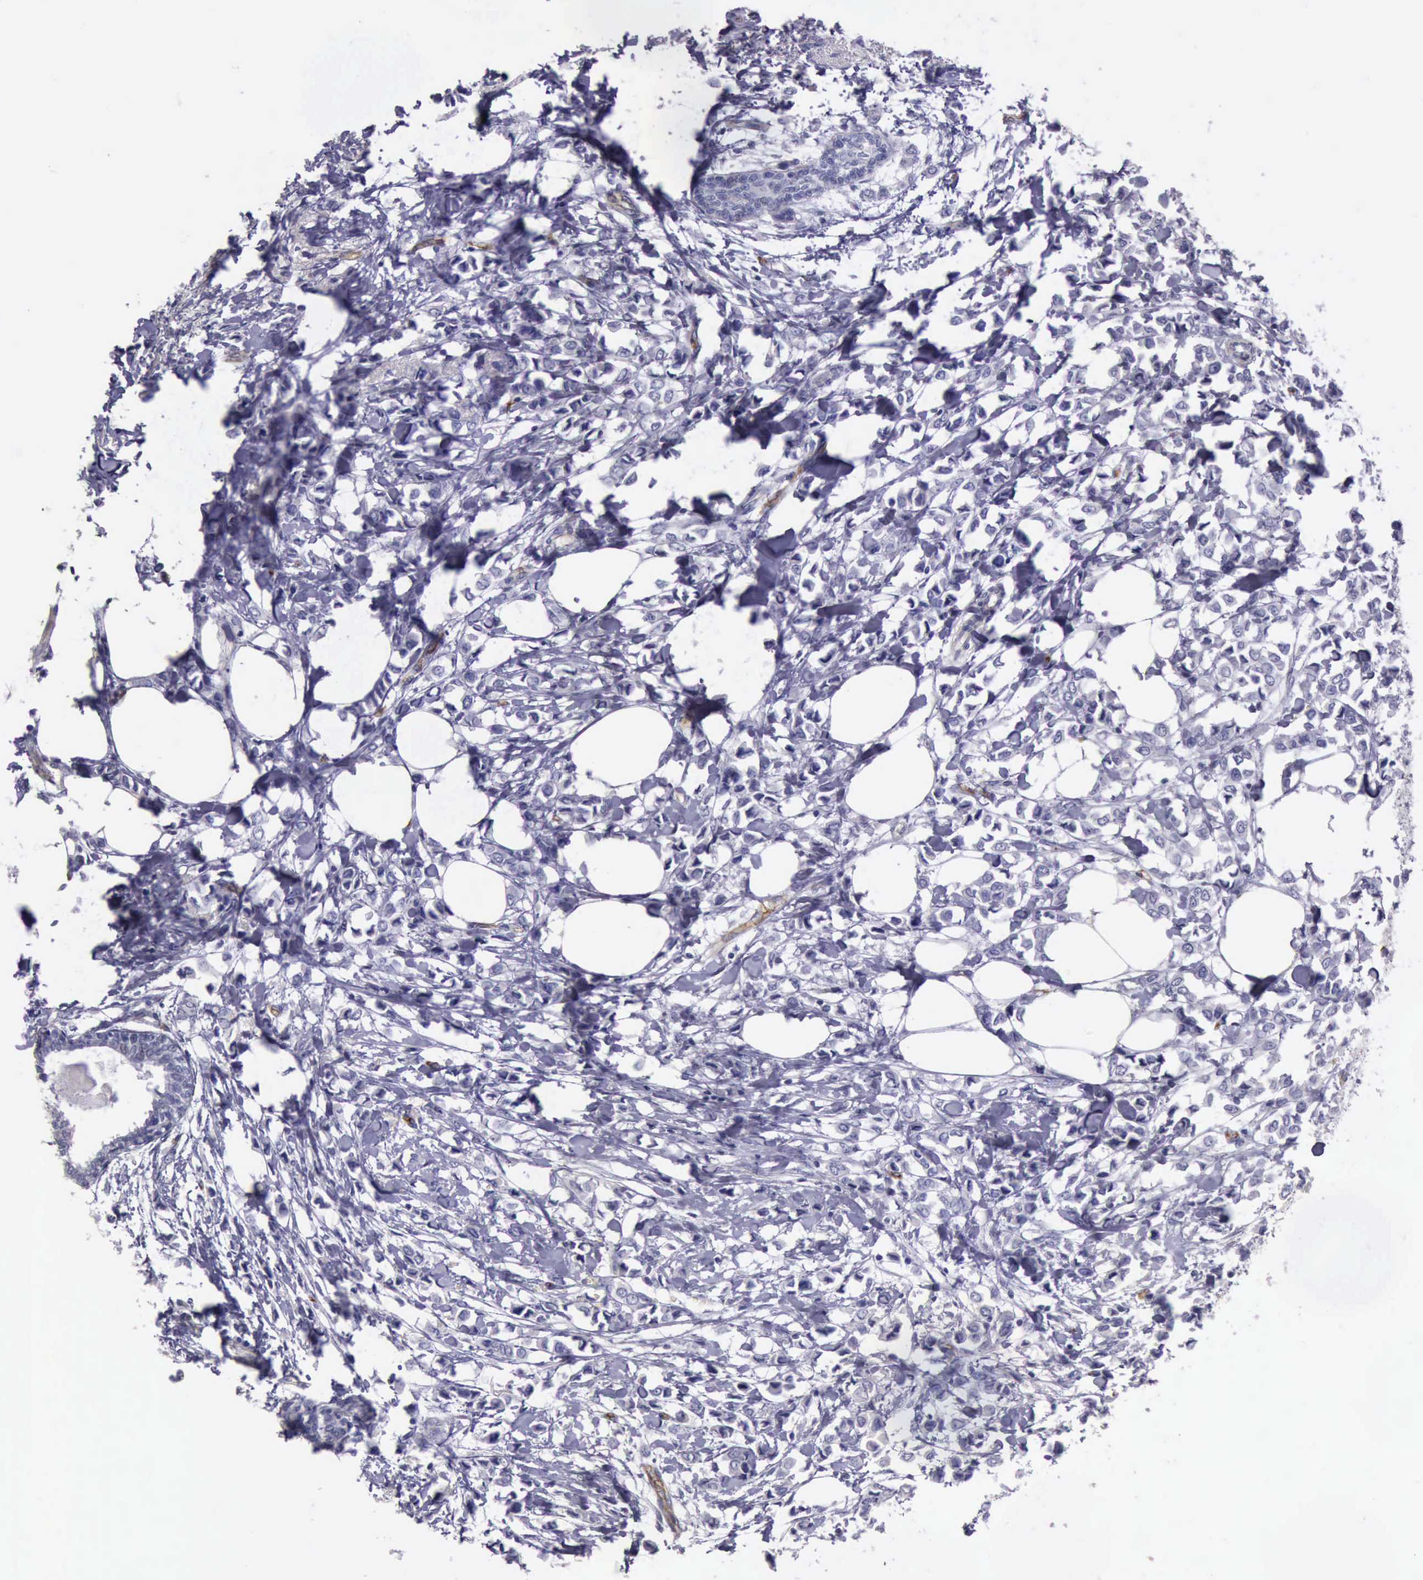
{"staining": {"intensity": "negative", "quantity": "none", "location": "none"}, "tissue": "breast cancer", "cell_type": "Tumor cells", "image_type": "cancer", "snomed": [{"axis": "morphology", "description": "Lobular carcinoma"}, {"axis": "topography", "description": "Breast"}], "caption": "Breast lobular carcinoma stained for a protein using immunohistochemistry shows no expression tumor cells.", "gene": "TCEANC", "patient": {"sex": "female", "age": 51}}